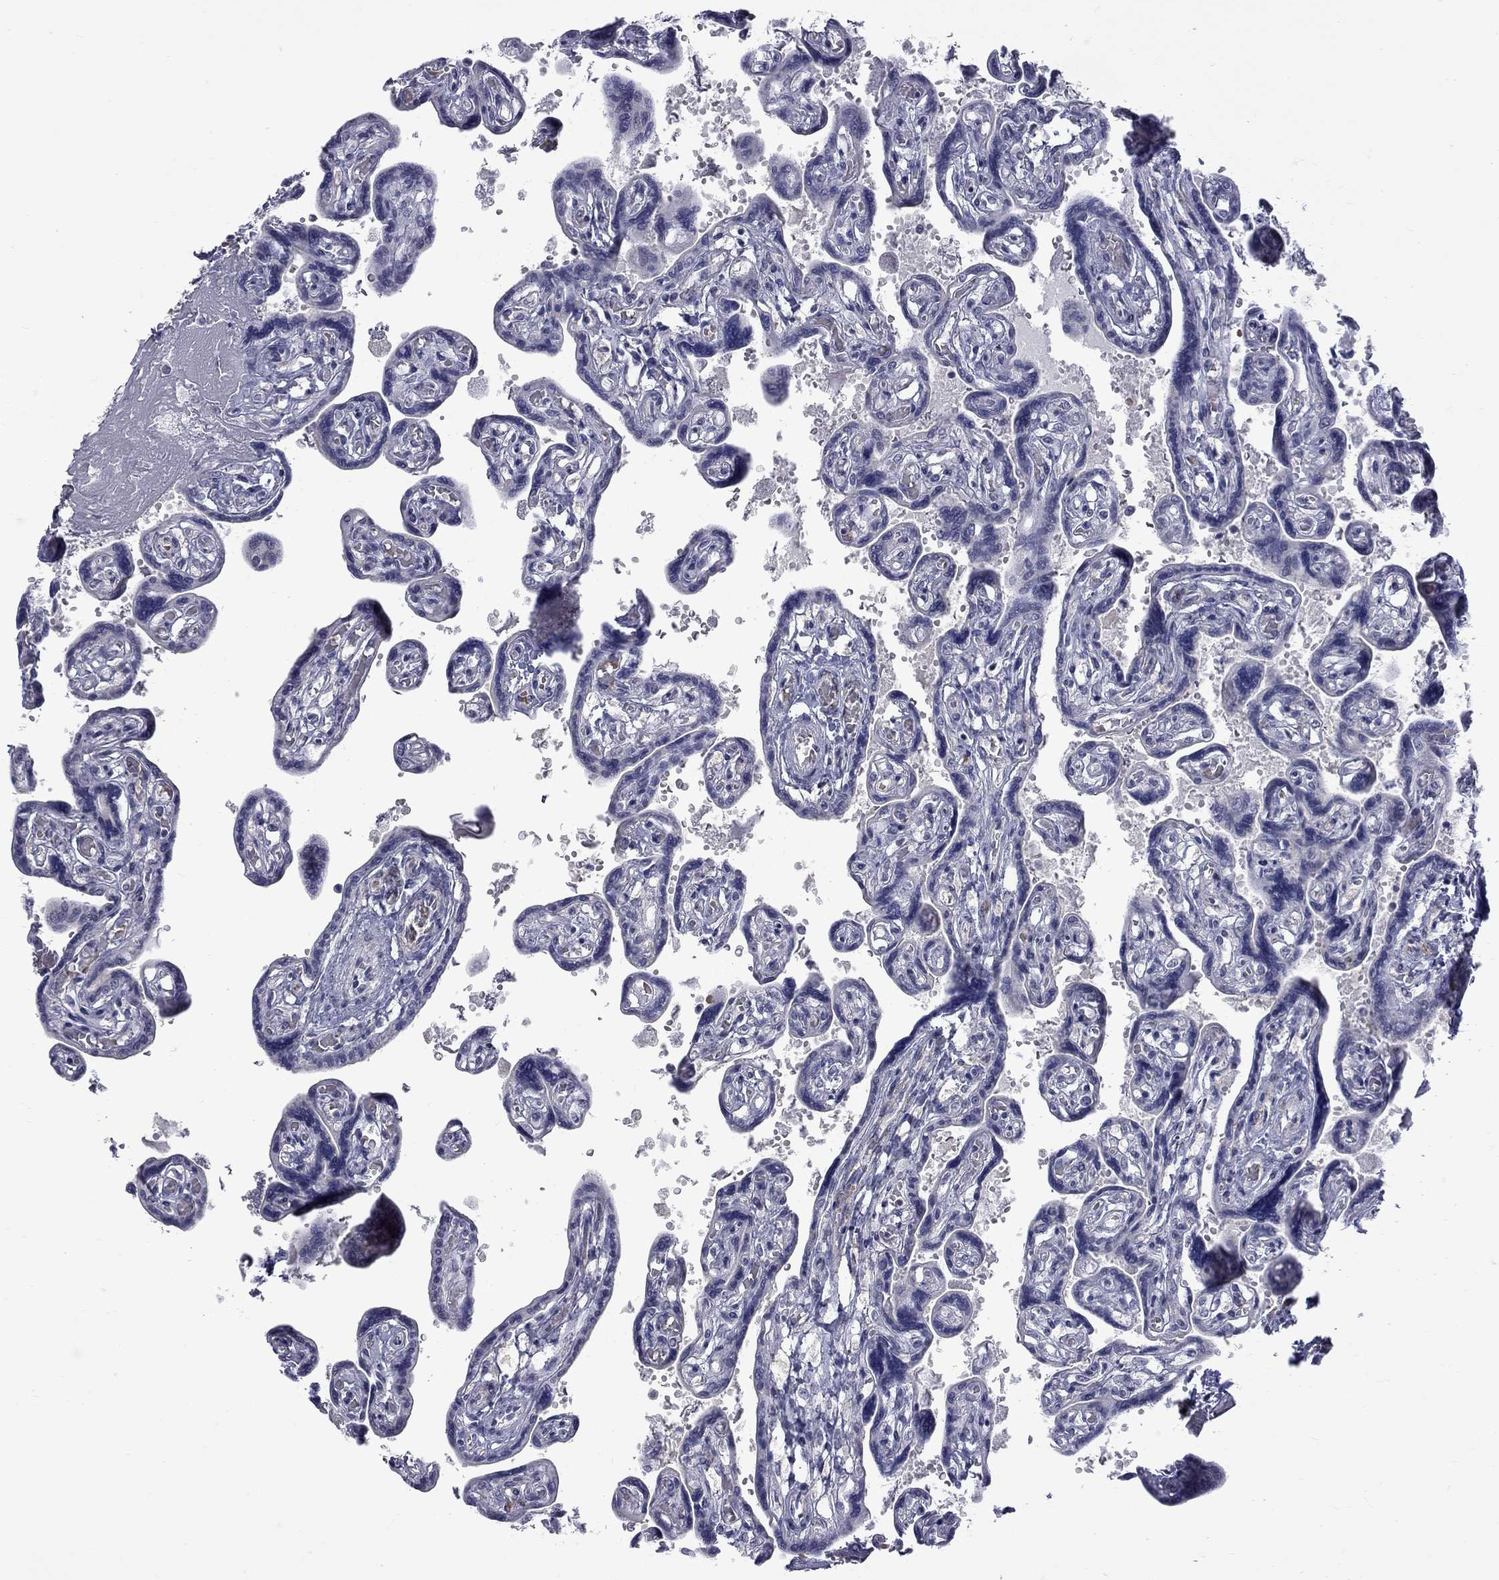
{"staining": {"intensity": "negative", "quantity": "none", "location": "none"}, "tissue": "placenta", "cell_type": "Decidual cells", "image_type": "normal", "snomed": [{"axis": "morphology", "description": "Normal tissue, NOS"}, {"axis": "topography", "description": "Placenta"}], "caption": "An IHC photomicrograph of normal placenta is shown. There is no staining in decidual cells of placenta. (DAB immunohistochemistry (IHC), high magnification).", "gene": "GSG1L", "patient": {"sex": "female", "age": 32}}